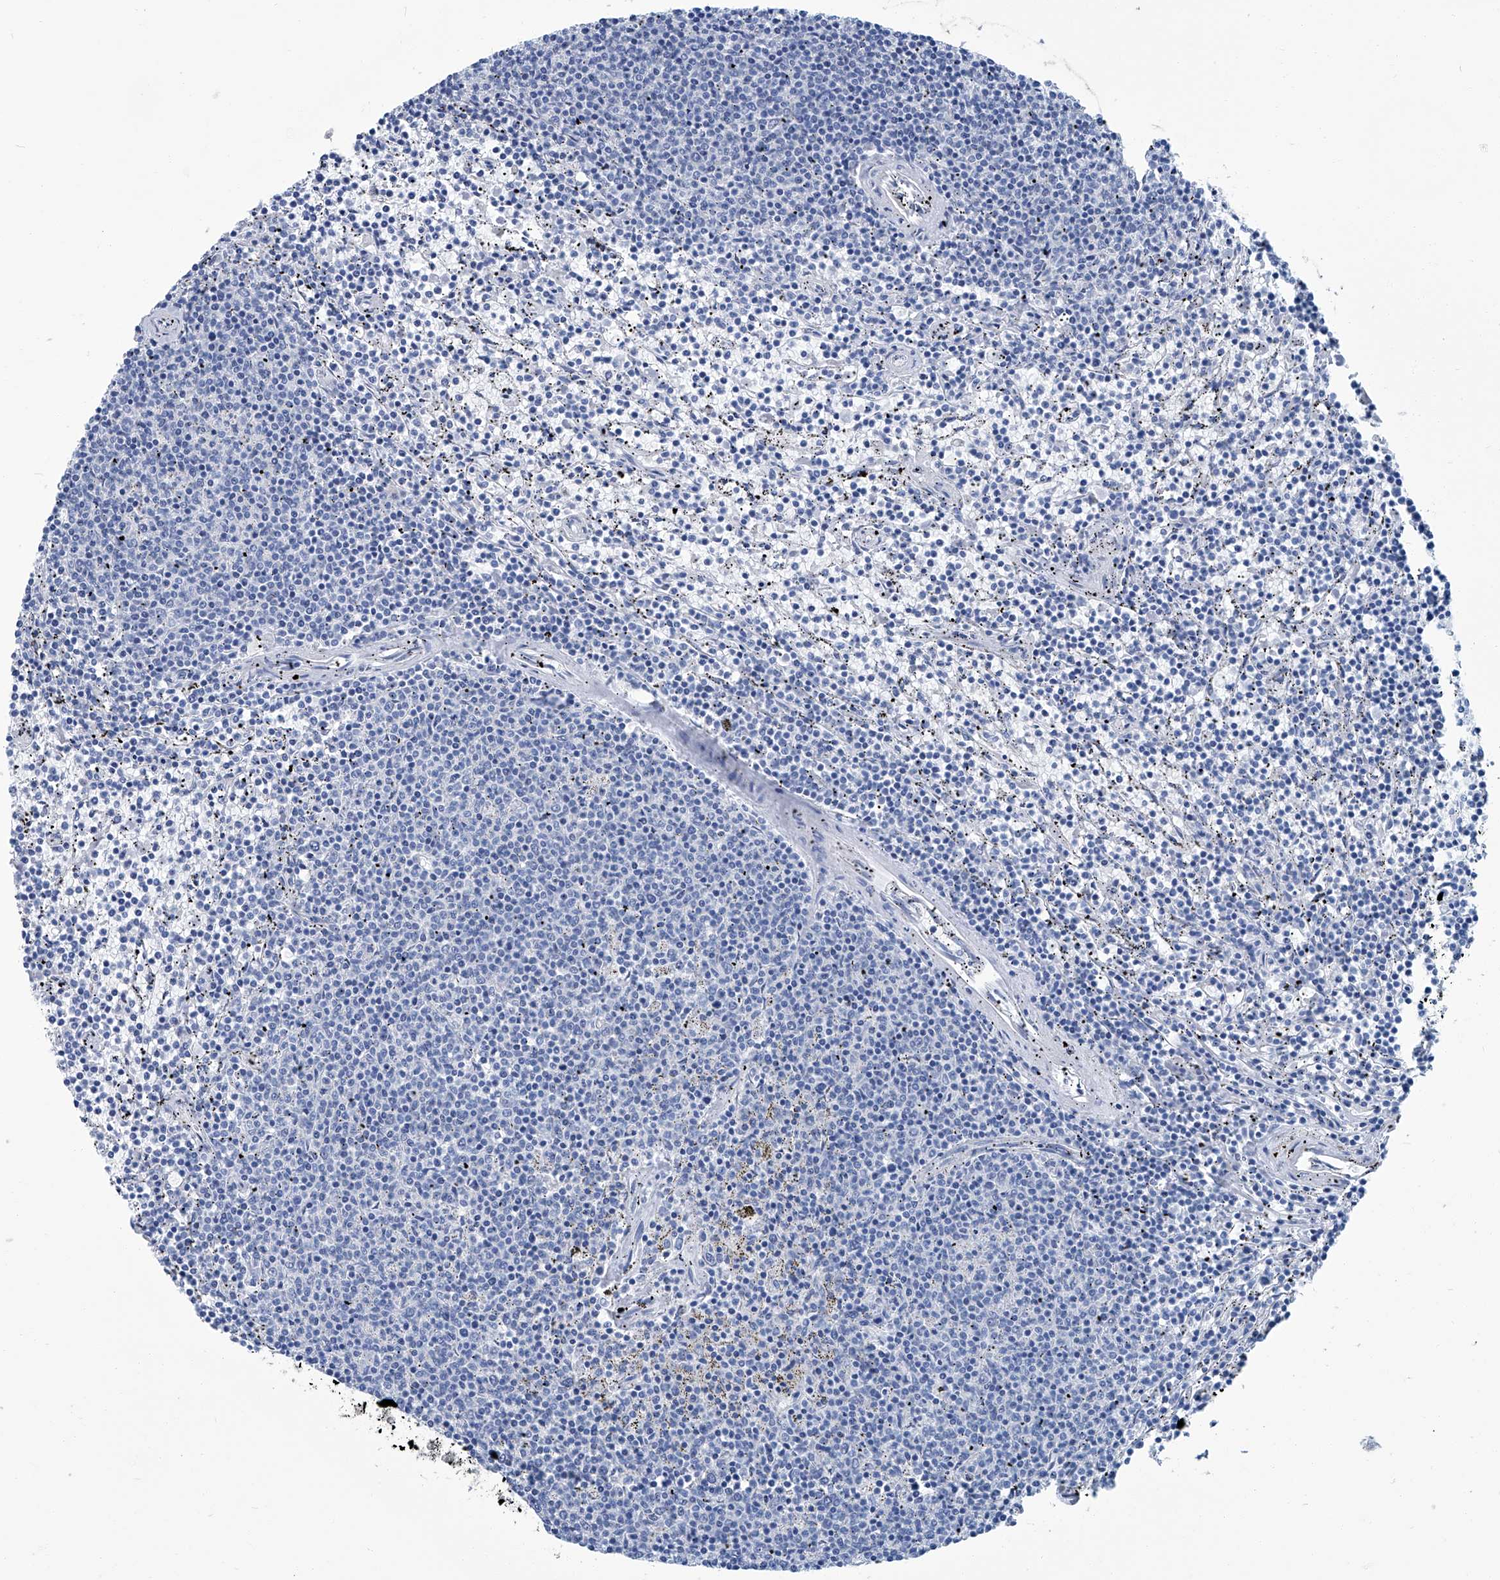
{"staining": {"intensity": "negative", "quantity": "none", "location": "none"}, "tissue": "lymphoma", "cell_type": "Tumor cells", "image_type": "cancer", "snomed": [{"axis": "morphology", "description": "Malignant lymphoma, non-Hodgkin's type, Low grade"}, {"axis": "topography", "description": "Spleen"}], "caption": "High magnification brightfield microscopy of lymphoma stained with DAB (brown) and counterstained with hematoxylin (blue): tumor cells show no significant positivity.", "gene": "PFKL", "patient": {"sex": "female", "age": 50}}